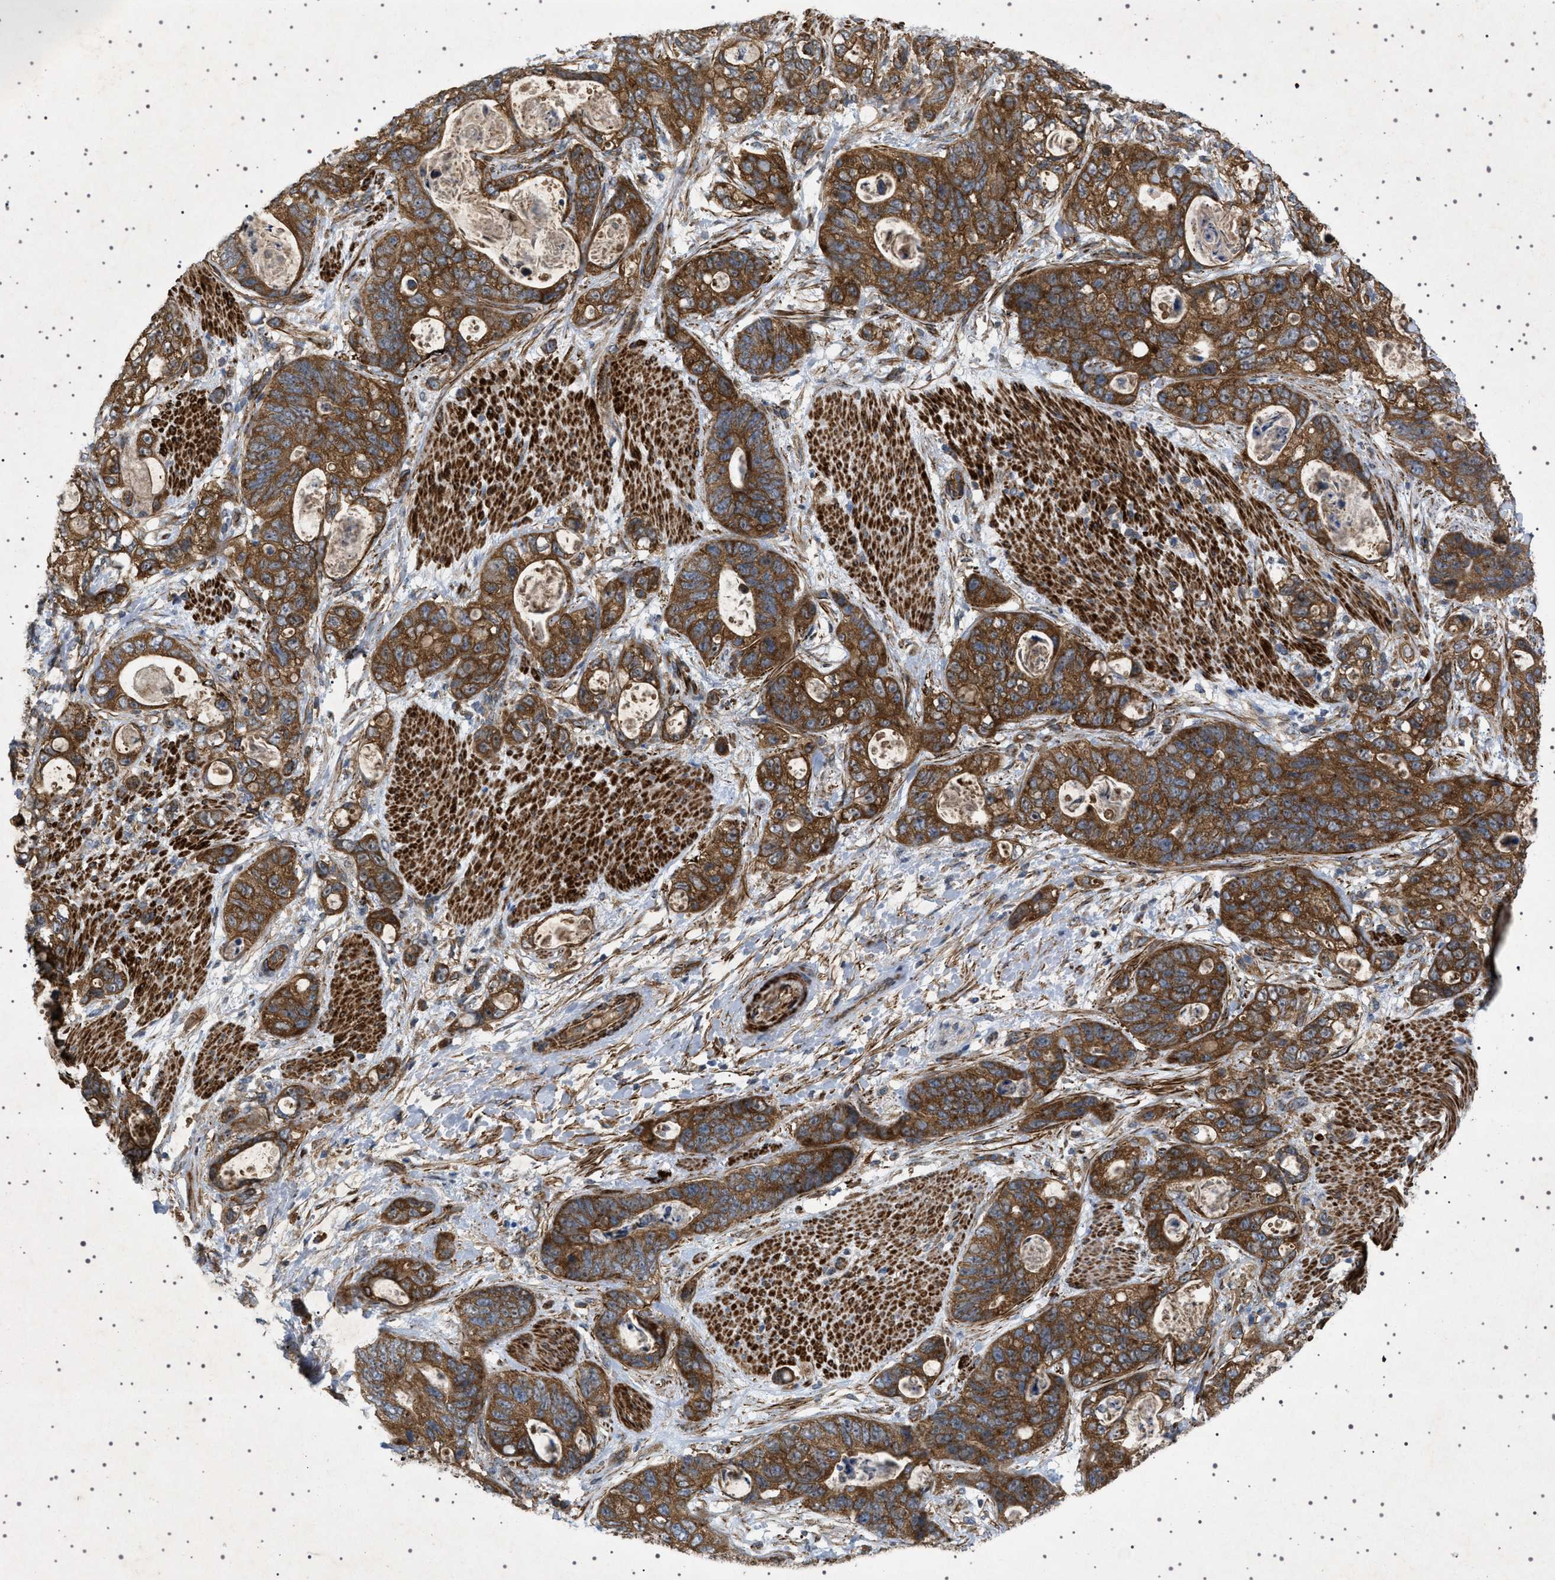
{"staining": {"intensity": "strong", "quantity": ">75%", "location": "cytoplasmic/membranous"}, "tissue": "stomach cancer", "cell_type": "Tumor cells", "image_type": "cancer", "snomed": [{"axis": "morphology", "description": "Normal tissue, NOS"}, {"axis": "morphology", "description": "Adenocarcinoma, NOS"}, {"axis": "topography", "description": "Stomach"}], "caption": "Immunohistochemical staining of human adenocarcinoma (stomach) reveals high levels of strong cytoplasmic/membranous protein expression in approximately >75% of tumor cells. The staining was performed using DAB (3,3'-diaminobenzidine) to visualize the protein expression in brown, while the nuclei were stained in blue with hematoxylin (Magnification: 20x).", "gene": "CCDC186", "patient": {"sex": "female", "age": 89}}